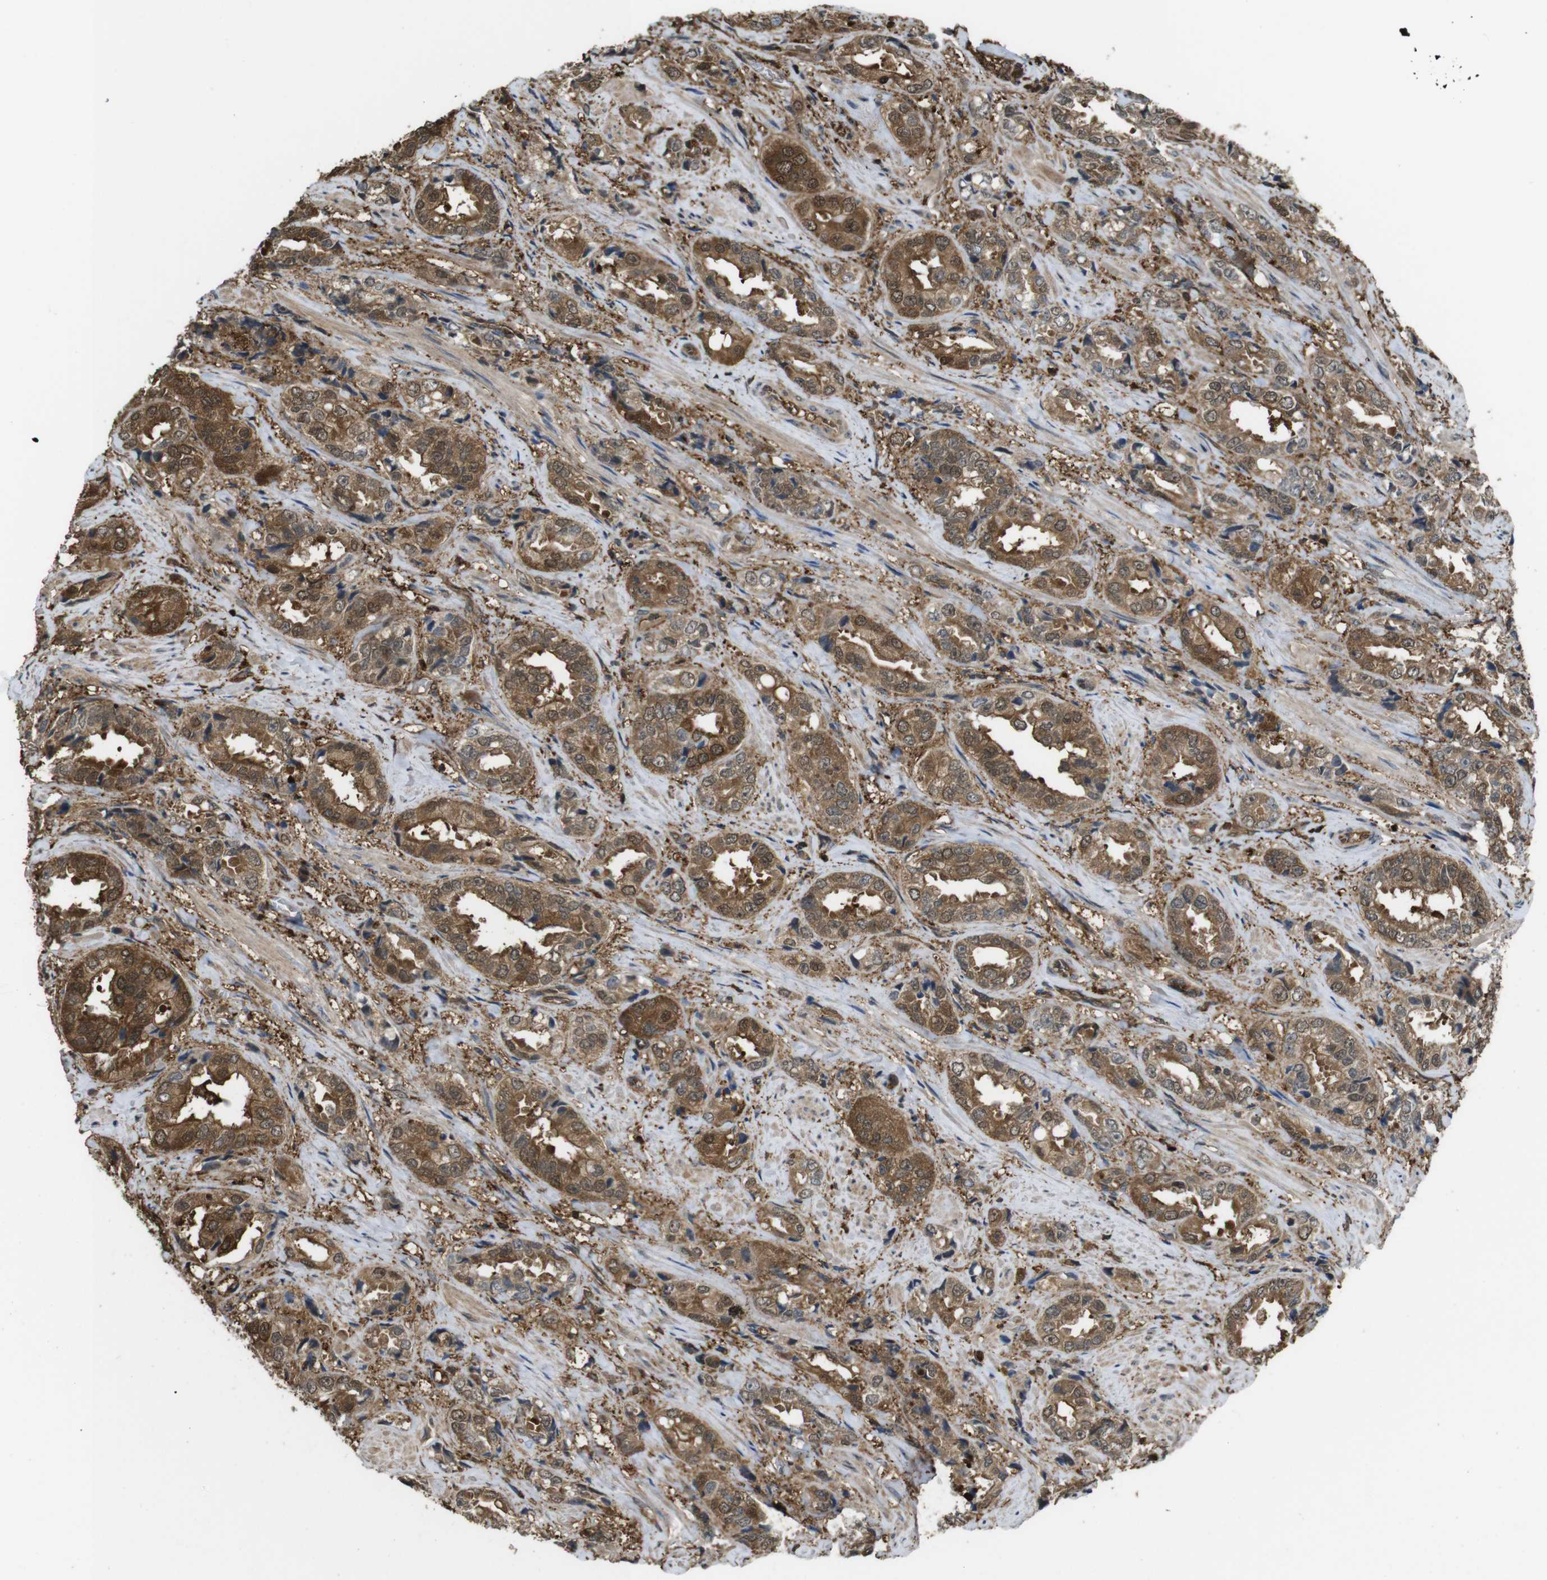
{"staining": {"intensity": "strong", "quantity": ">75%", "location": "cytoplasmic/membranous,nuclear"}, "tissue": "prostate cancer", "cell_type": "Tumor cells", "image_type": "cancer", "snomed": [{"axis": "morphology", "description": "Adenocarcinoma, High grade"}, {"axis": "topography", "description": "Prostate"}], "caption": "Protein expression analysis of human prostate cancer (adenocarcinoma (high-grade)) reveals strong cytoplasmic/membranous and nuclear staining in approximately >75% of tumor cells.", "gene": "ARHGDIA", "patient": {"sex": "male", "age": 61}}